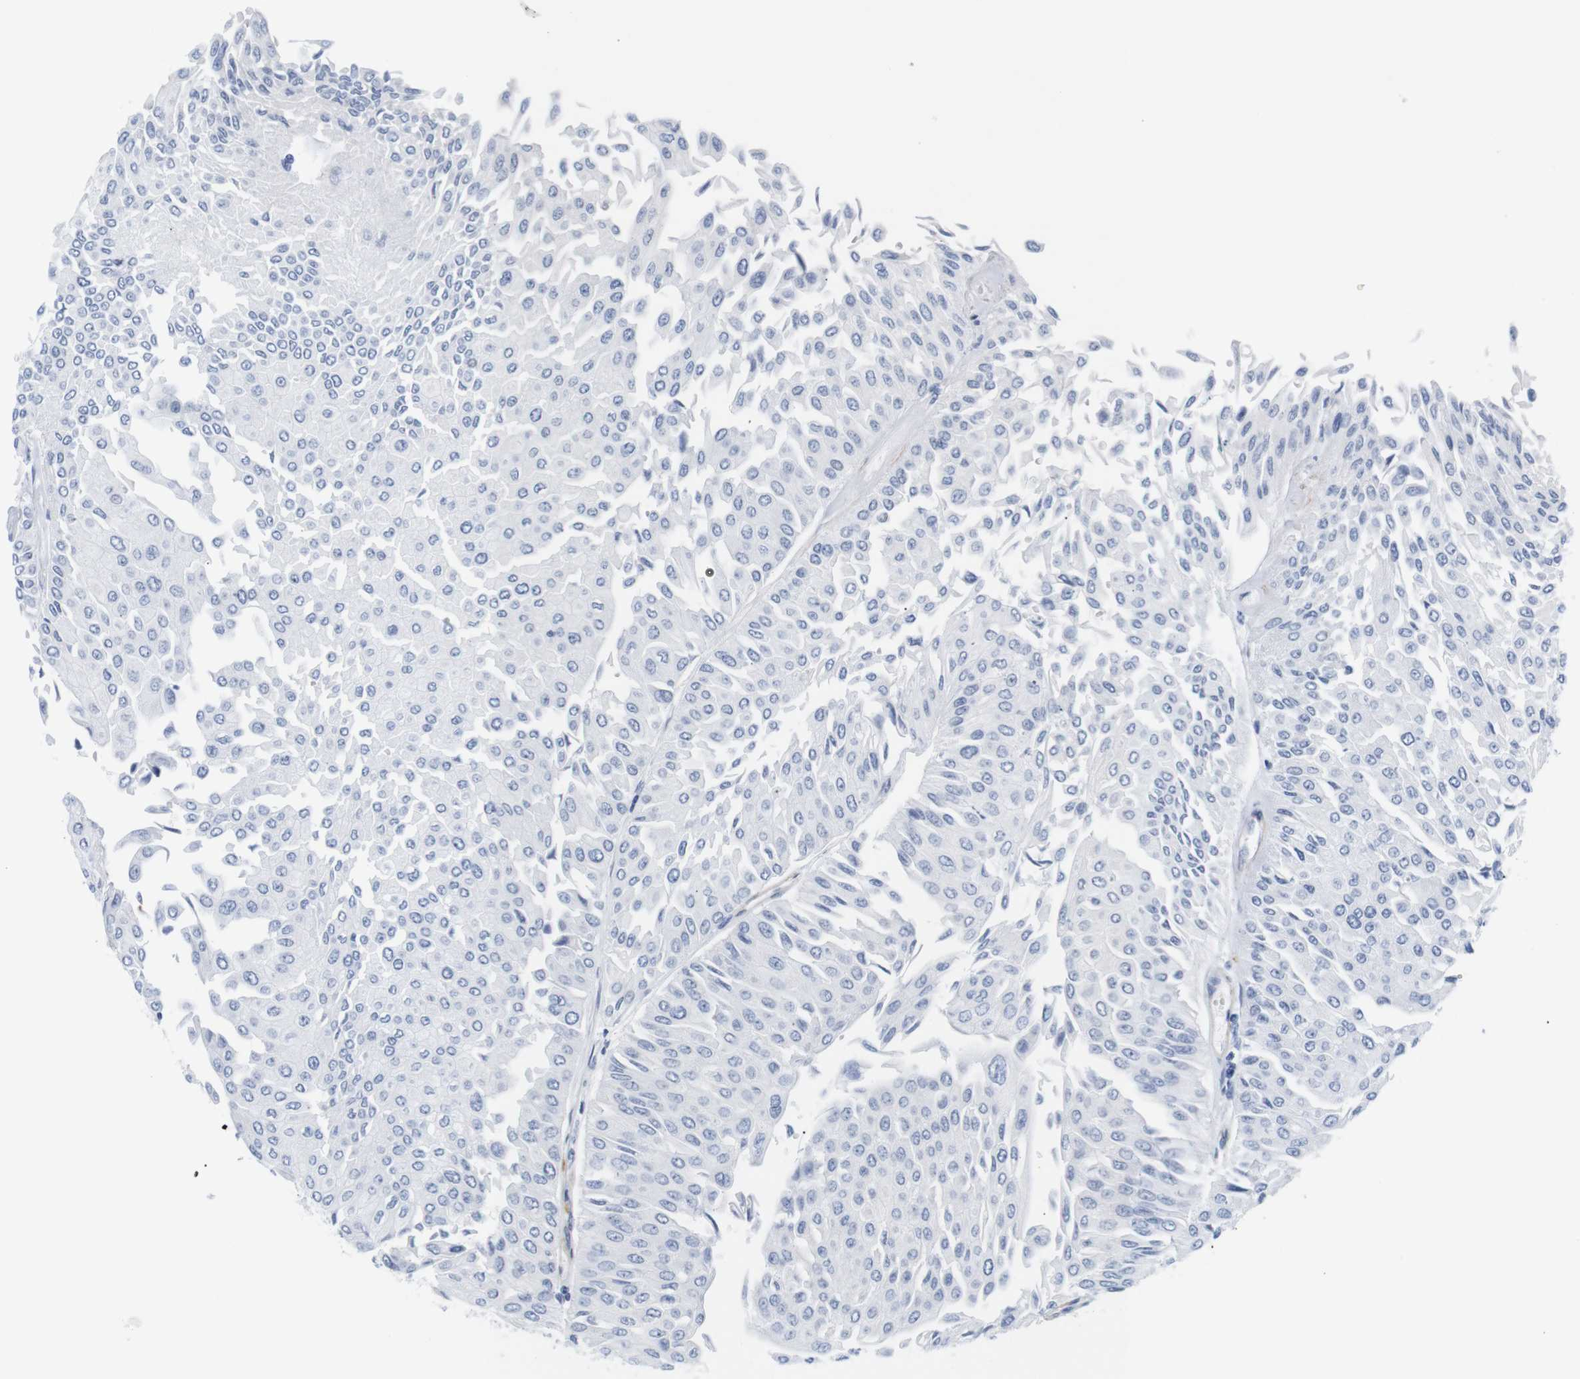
{"staining": {"intensity": "negative", "quantity": "none", "location": "none"}, "tissue": "urothelial cancer", "cell_type": "Tumor cells", "image_type": "cancer", "snomed": [{"axis": "morphology", "description": "Urothelial carcinoma, Low grade"}, {"axis": "topography", "description": "Urinary bladder"}], "caption": "IHC of human urothelial cancer reveals no staining in tumor cells.", "gene": "STMN3", "patient": {"sex": "male", "age": 67}}